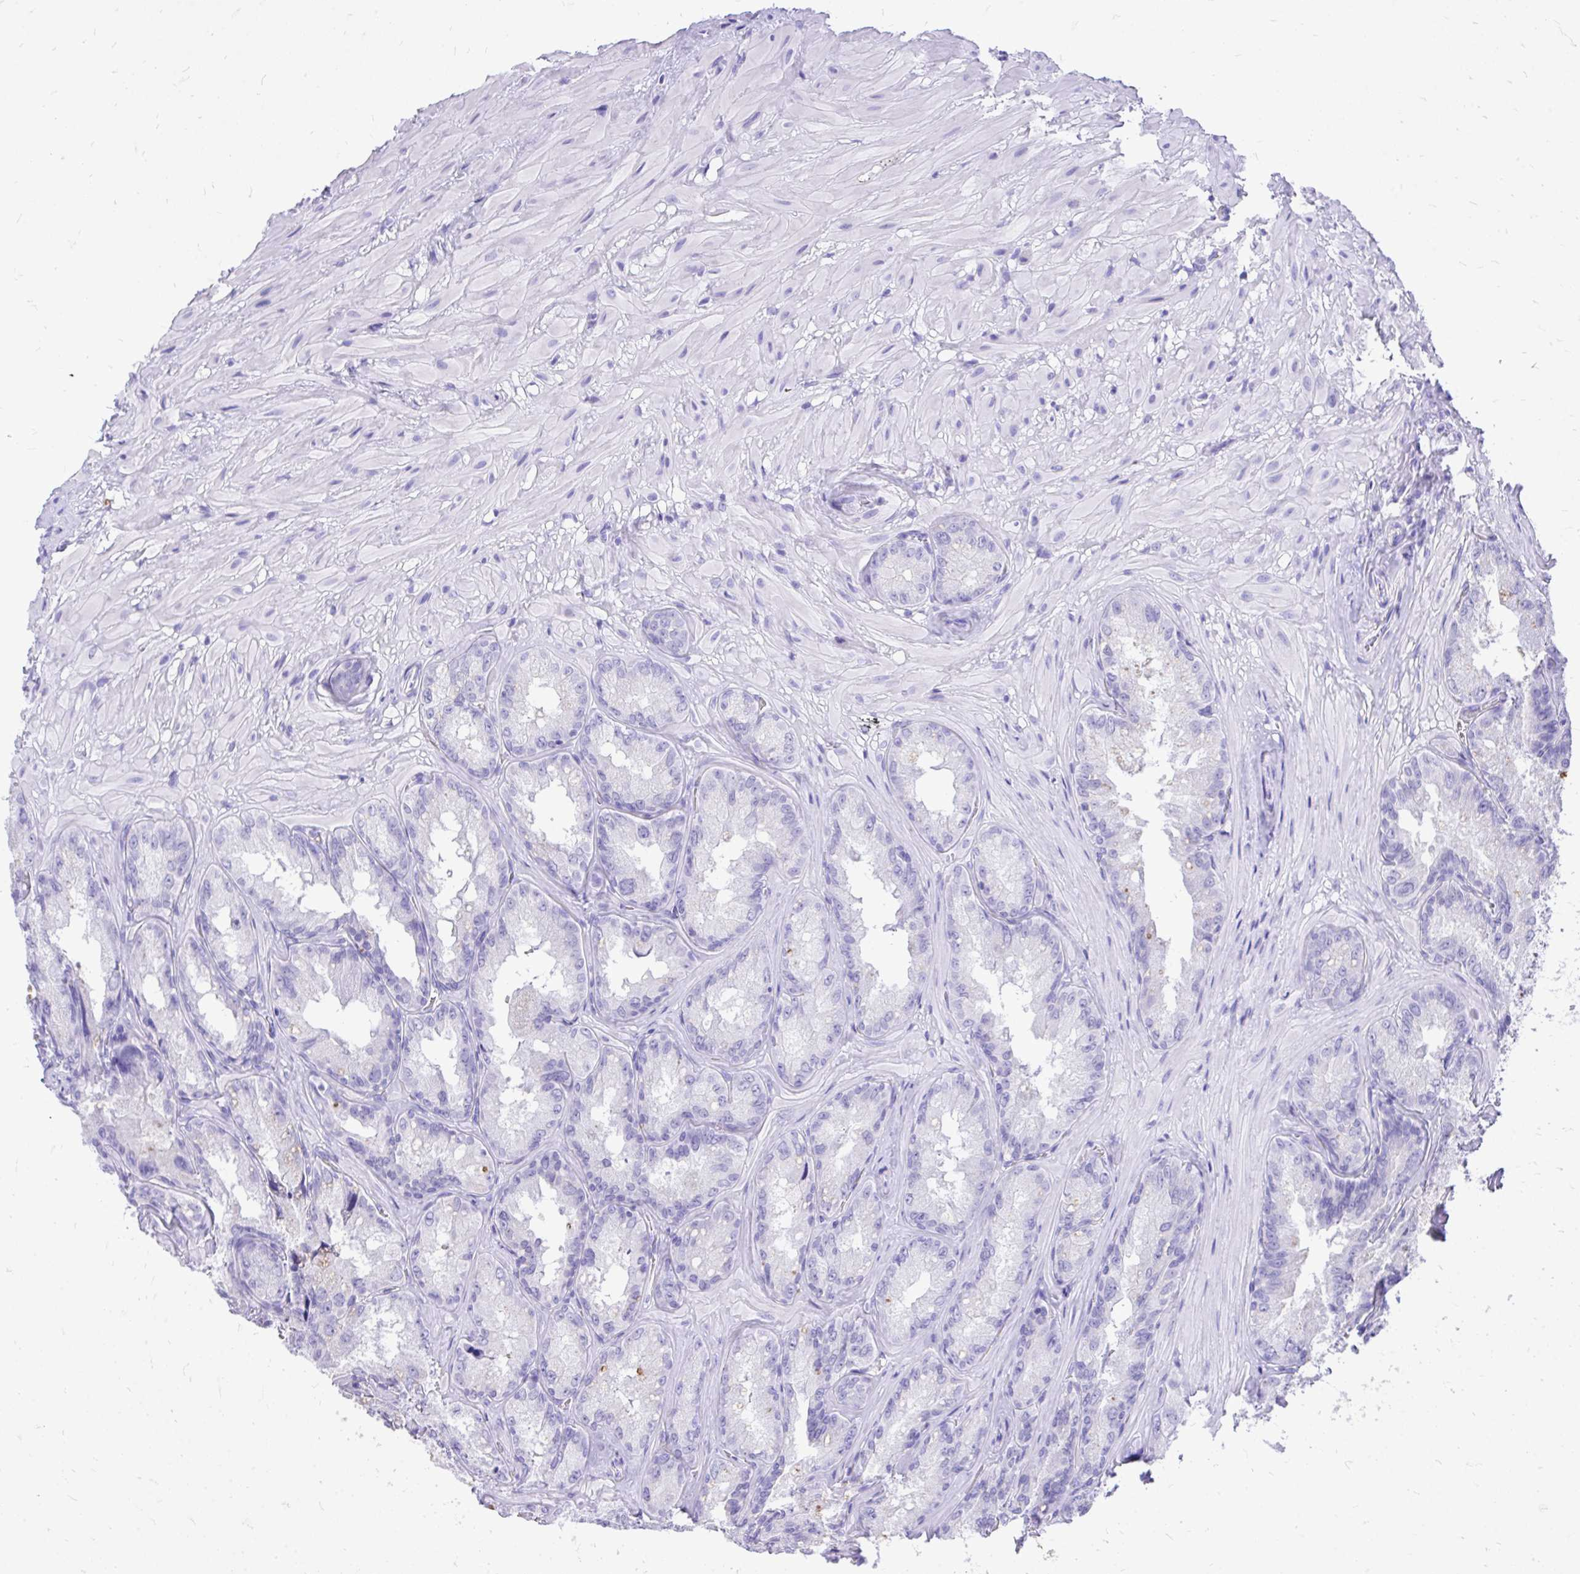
{"staining": {"intensity": "negative", "quantity": "none", "location": "none"}, "tissue": "seminal vesicle", "cell_type": "Glandular cells", "image_type": "normal", "snomed": [{"axis": "morphology", "description": "Normal tissue, NOS"}, {"axis": "topography", "description": "Seminal veicle"}], "caption": "The immunohistochemistry (IHC) image has no significant staining in glandular cells of seminal vesicle.", "gene": "MON1A", "patient": {"sex": "male", "age": 47}}